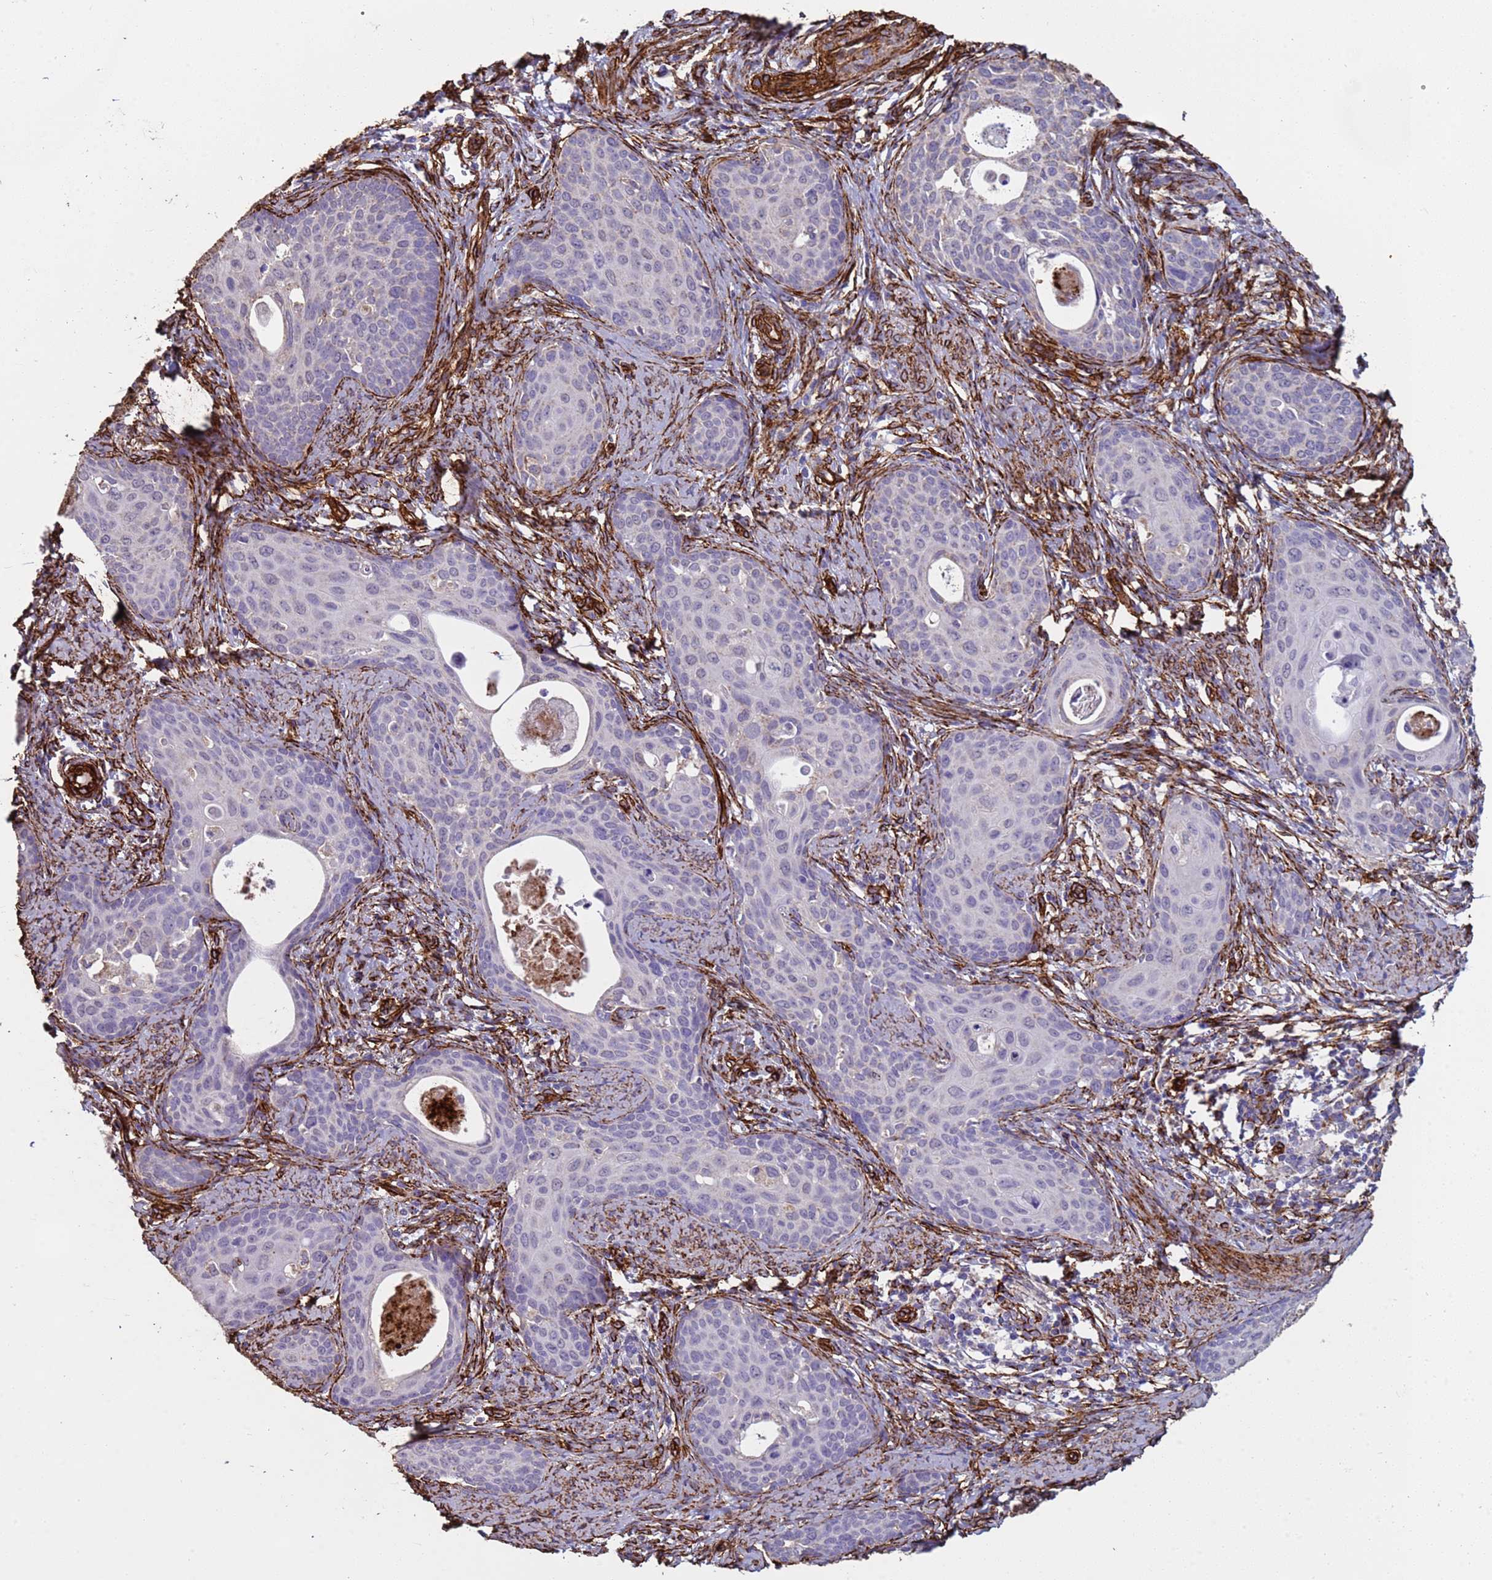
{"staining": {"intensity": "negative", "quantity": "none", "location": "none"}, "tissue": "cervical cancer", "cell_type": "Tumor cells", "image_type": "cancer", "snomed": [{"axis": "morphology", "description": "Squamous cell carcinoma, NOS"}, {"axis": "topography", "description": "Cervix"}], "caption": "Squamous cell carcinoma (cervical) was stained to show a protein in brown. There is no significant positivity in tumor cells.", "gene": "GASK1A", "patient": {"sex": "female", "age": 46}}